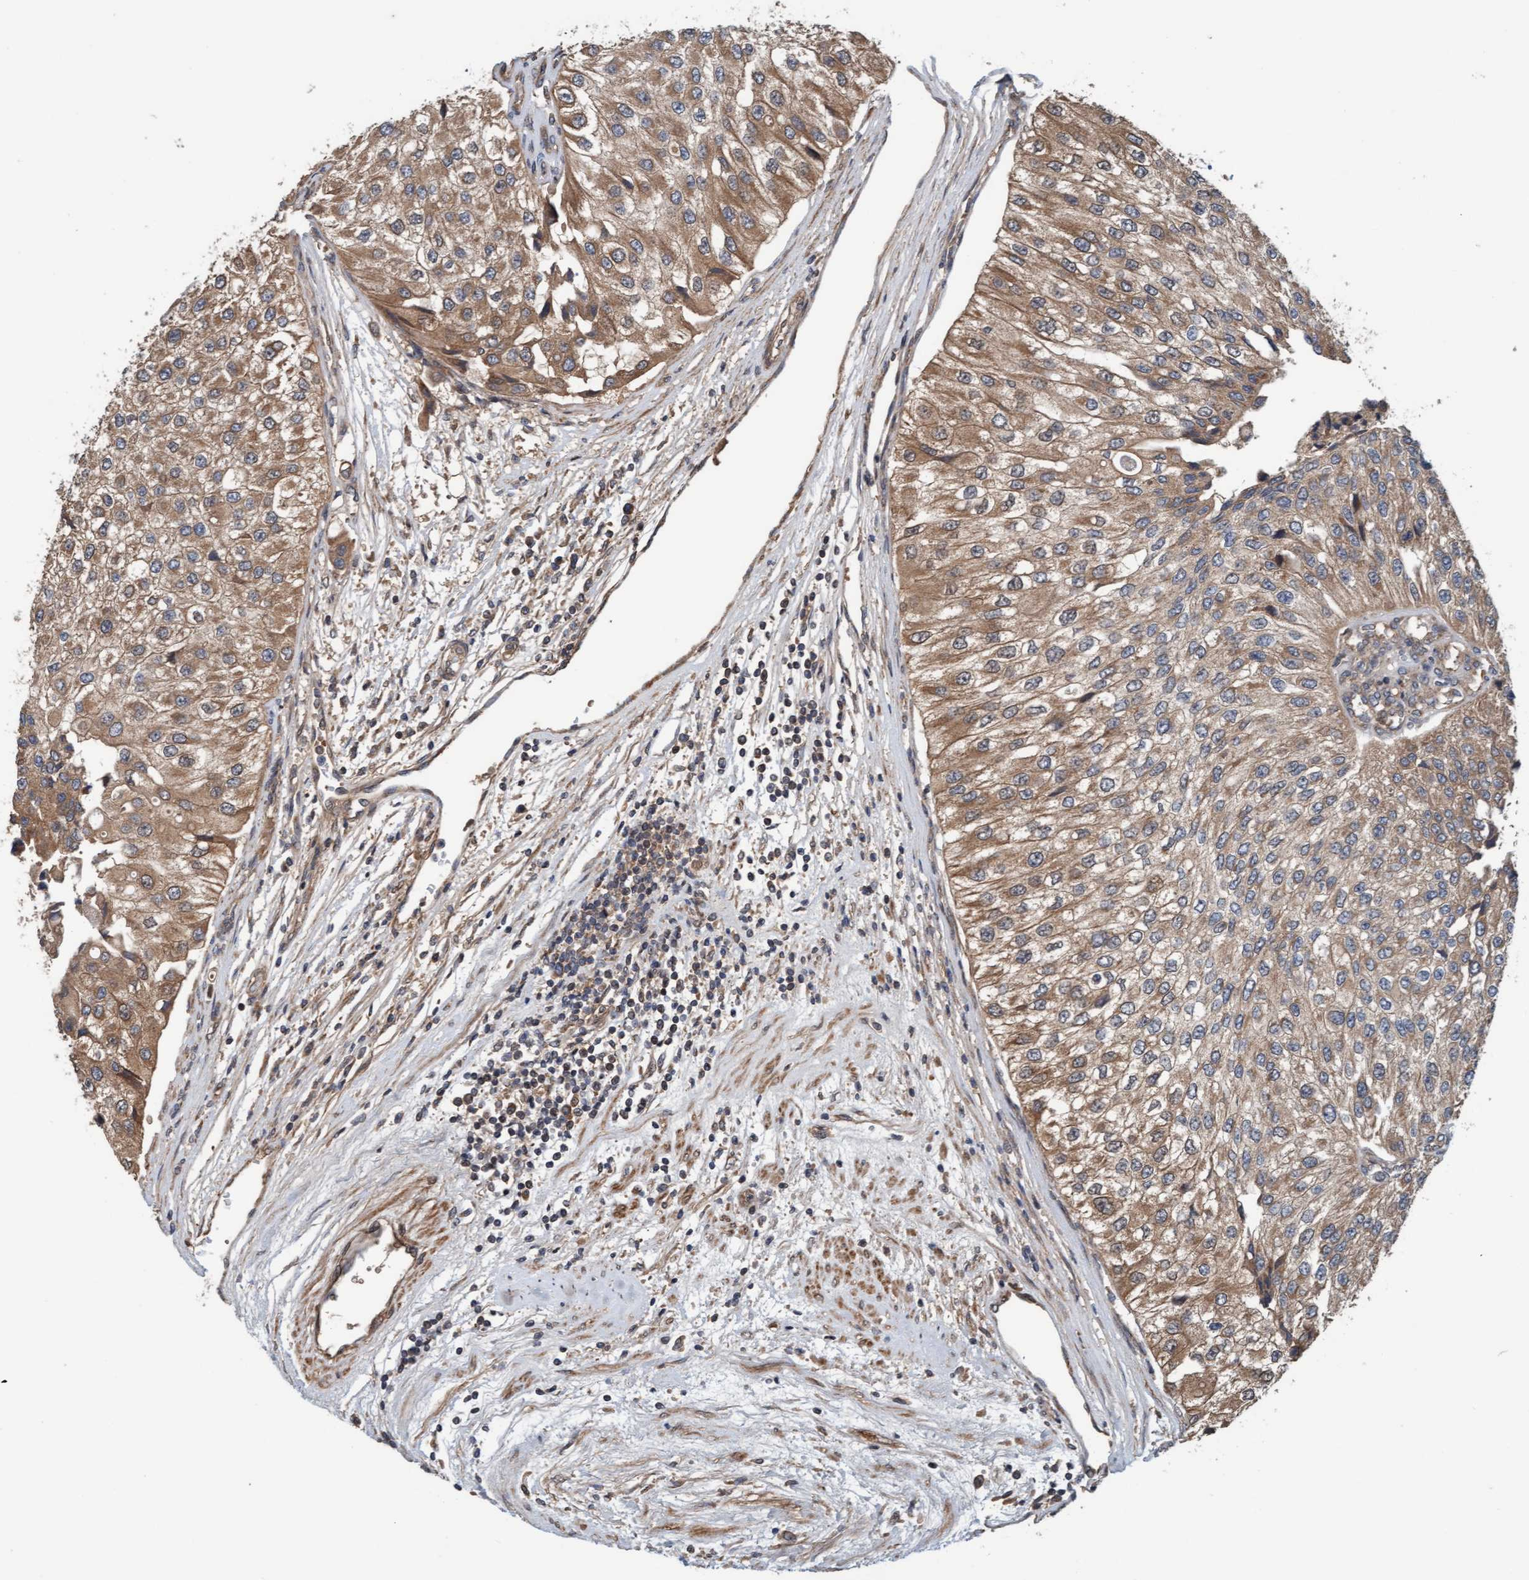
{"staining": {"intensity": "weak", "quantity": ">75%", "location": "cytoplasmic/membranous"}, "tissue": "urothelial cancer", "cell_type": "Tumor cells", "image_type": "cancer", "snomed": [{"axis": "morphology", "description": "Urothelial carcinoma, High grade"}, {"axis": "topography", "description": "Kidney"}, {"axis": "topography", "description": "Urinary bladder"}], "caption": "Protein analysis of urothelial cancer tissue exhibits weak cytoplasmic/membranous positivity in about >75% of tumor cells.", "gene": "MLXIP", "patient": {"sex": "male", "age": 77}}